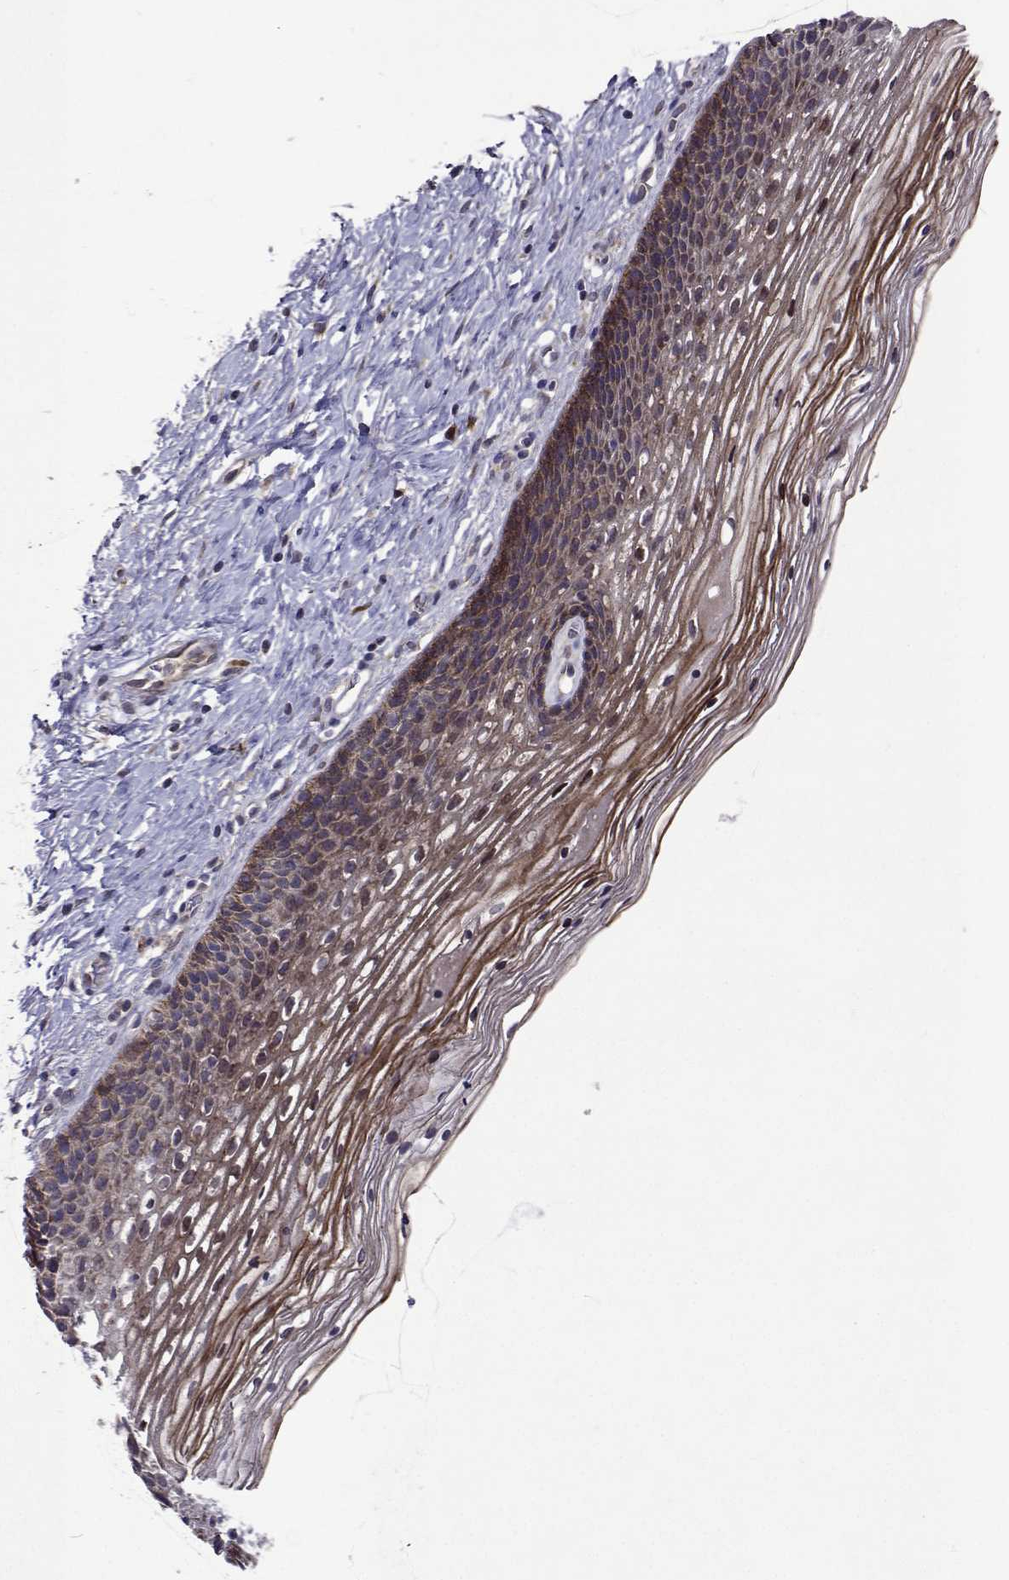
{"staining": {"intensity": "negative", "quantity": "none", "location": "none"}, "tissue": "cervix", "cell_type": "Glandular cells", "image_type": "normal", "snomed": [{"axis": "morphology", "description": "Normal tissue, NOS"}, {"axis": "topography", "description": "Cervix"}], "caption": "This image is of benign cervix stained with IHC to label a protein in brown with the nuclei are counter-stained blue. There is no staining in glandular cells.", "gene": "TARBP2", "patient": {"sex": "female", "age": 34}}